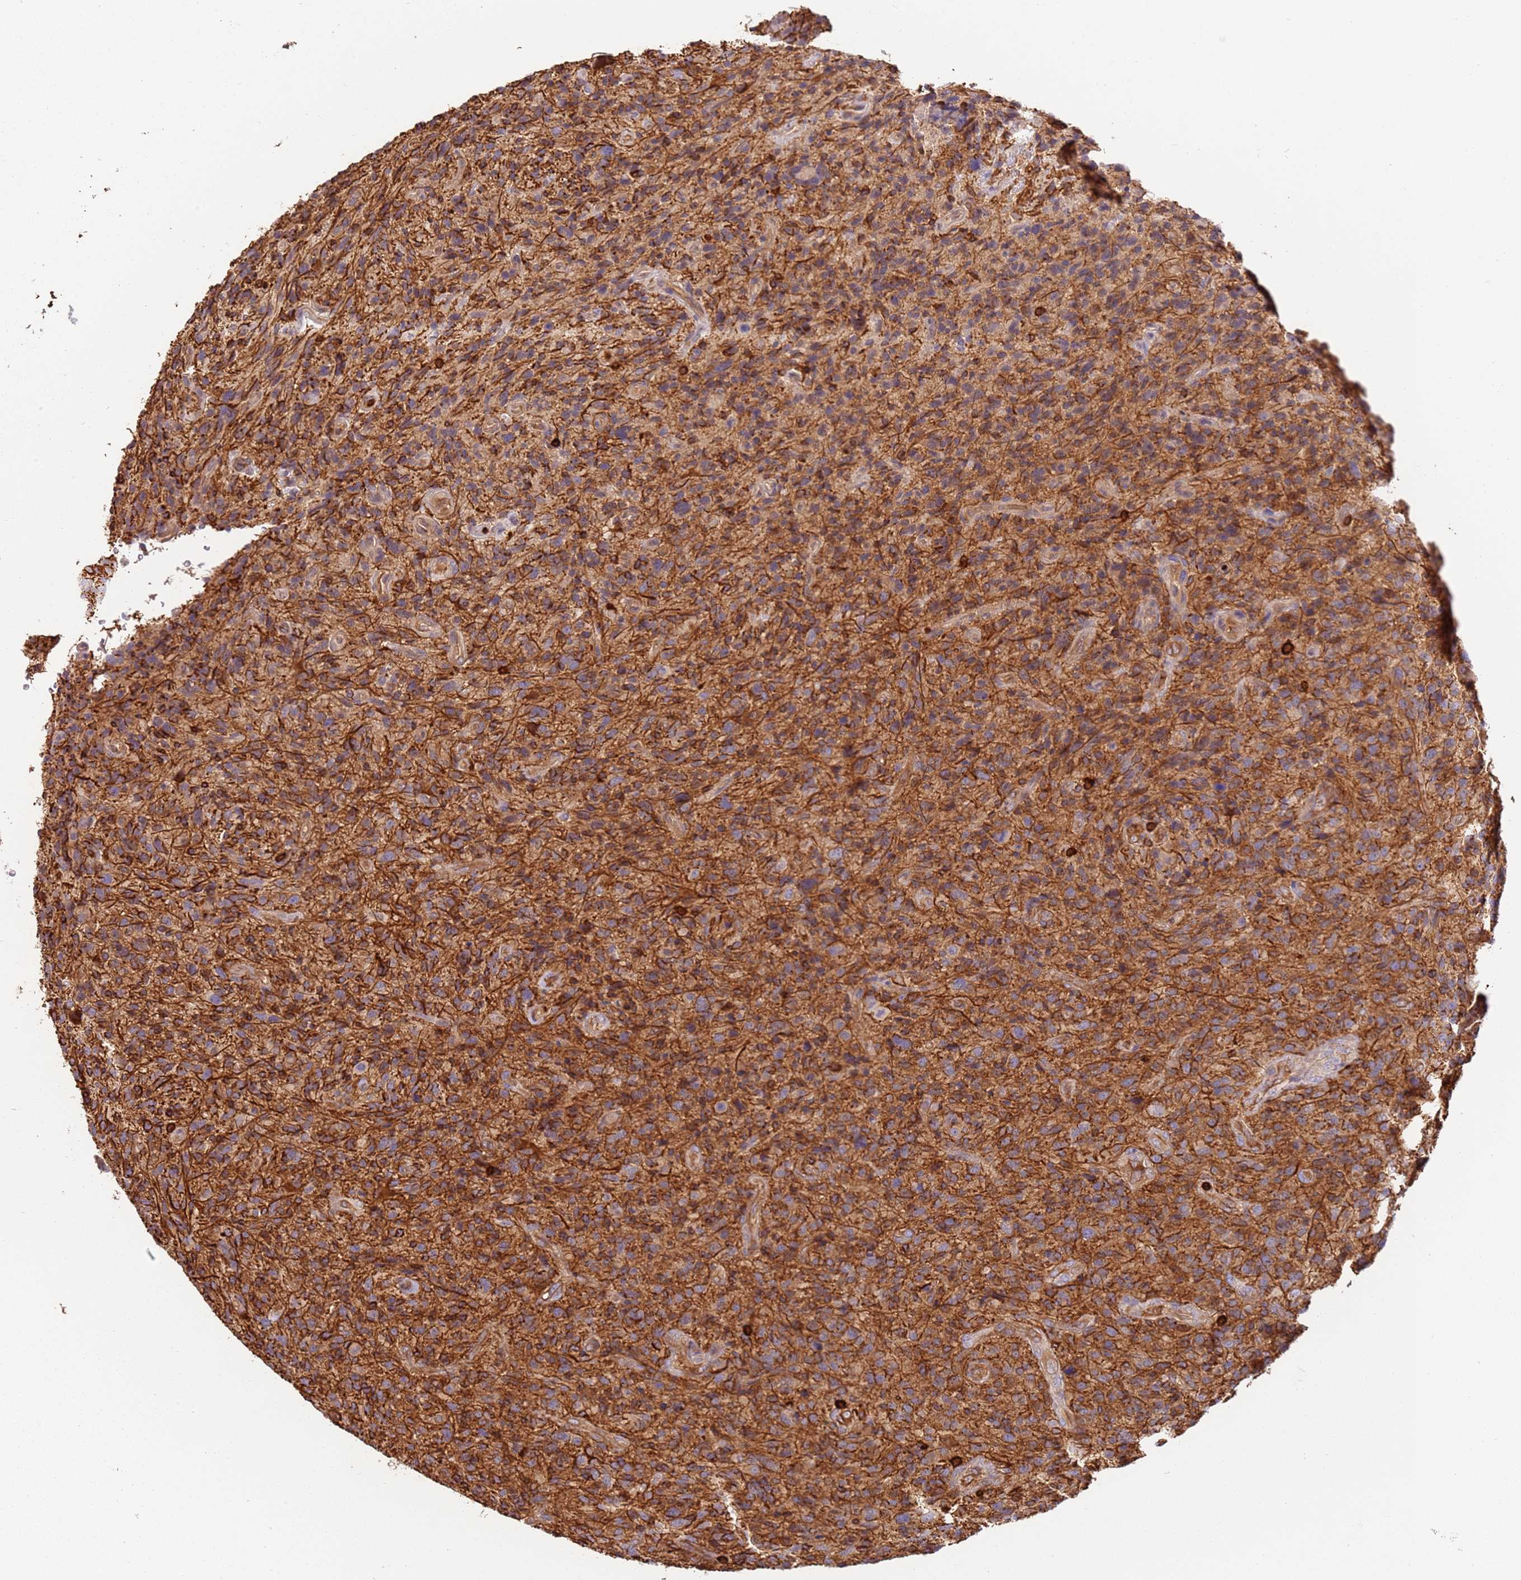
{"staining": {"intensity": "weak", "quantity": "25%-75%", "location": "cytoplasmic/membranous"}, "tissue": "glioma", "cell_type": "Tumor cells", "image_type": "cancer", "snomed": [{"axis": "morphology", "description": "Glioma, malignant, High grade"}, {"axis": "topography", "description": "Brain"}], "caption": "Immunohistochemistry (DAB) staining of human glioma exhibits weak cytoplasmic/membranous protein positivity in approximately 25%-75% of tumor cells.", "gene": "OR6P1", "patient": {"sex": "male", "age": 47}}